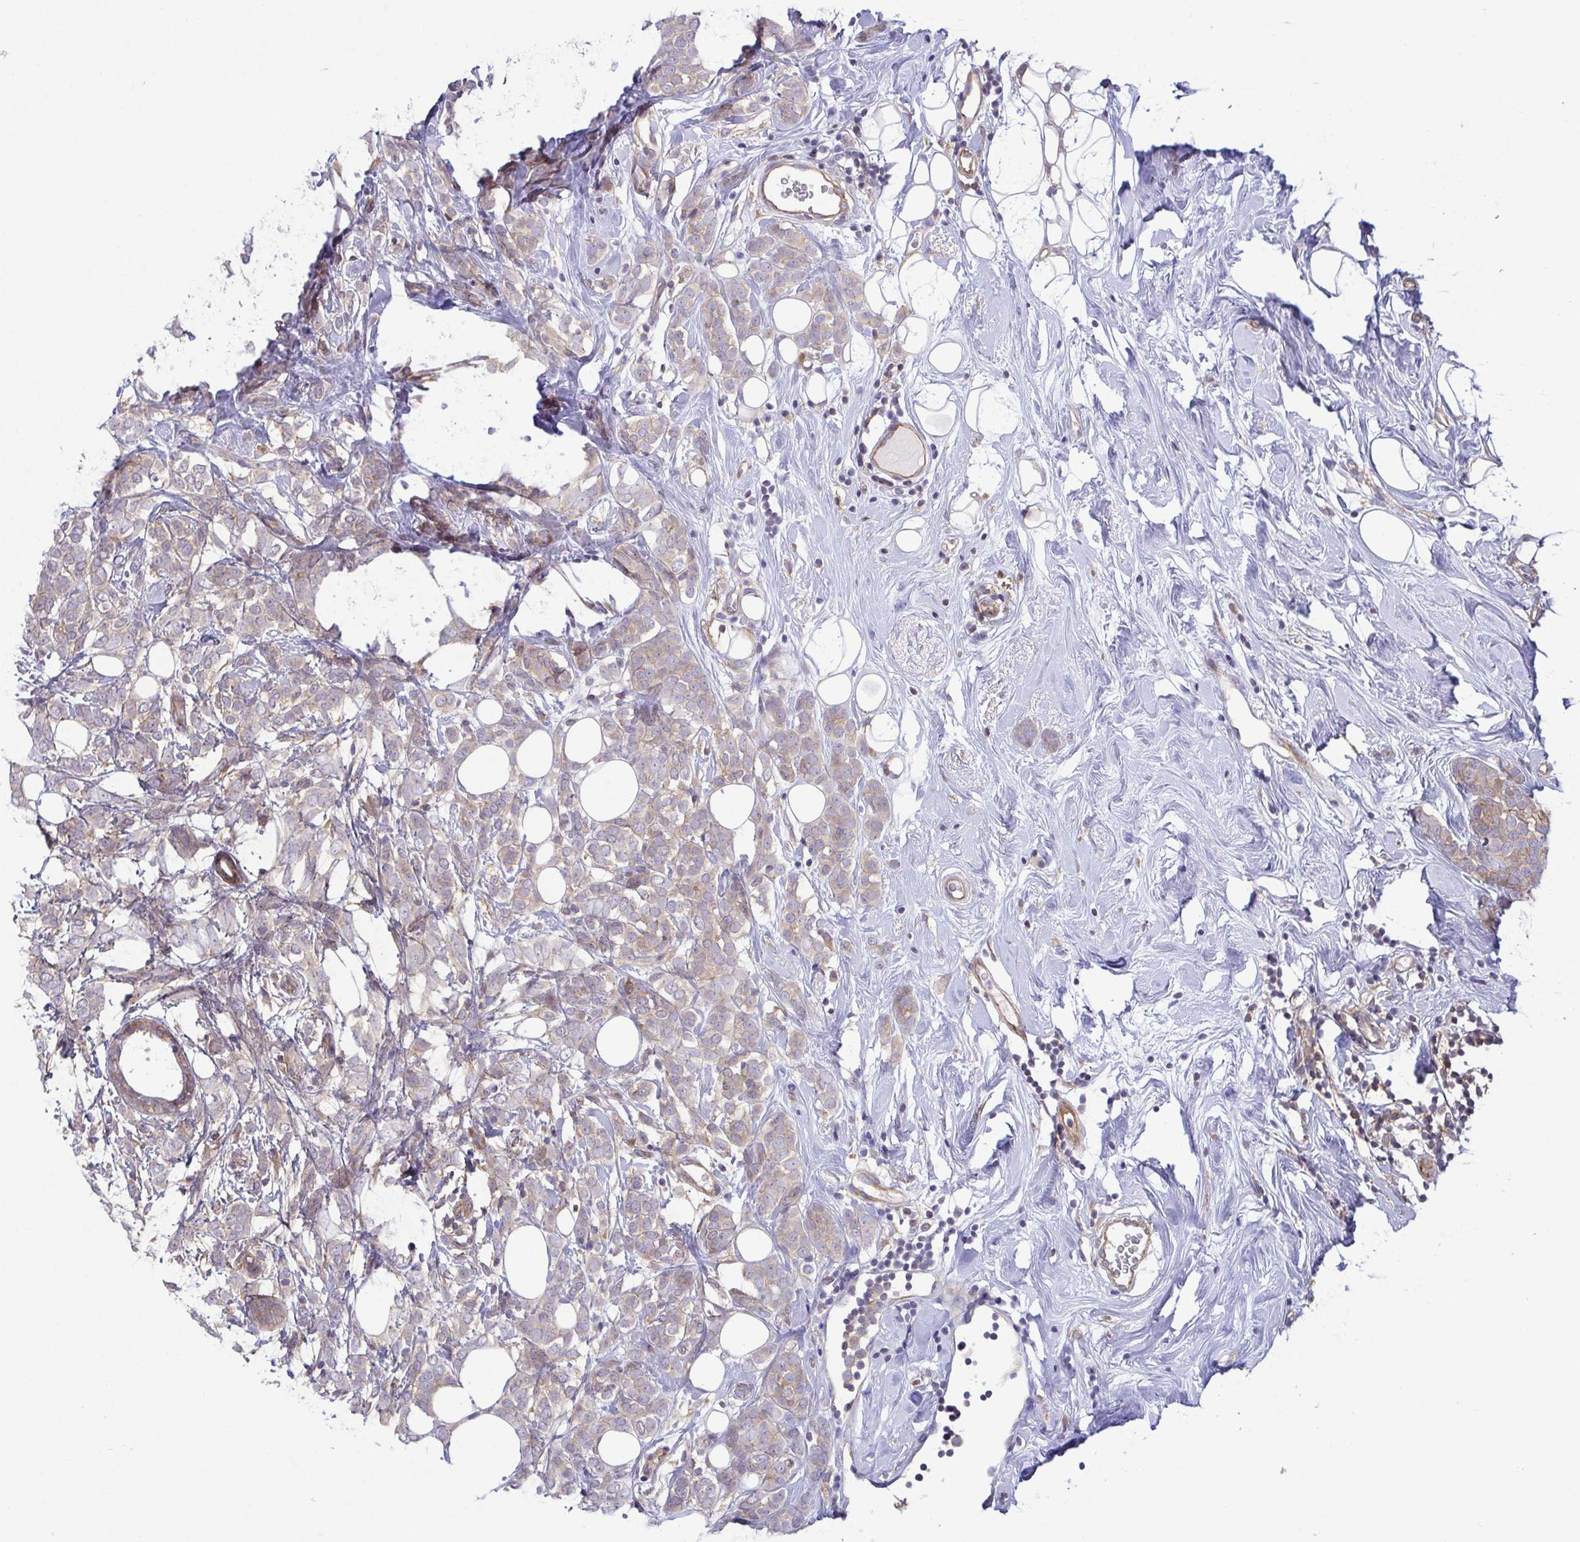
{"staining": {"intensity": "weak", "quantity": "25%-75%", "location": "cytoplasmic/membranous"}, "tissue": "breast cancer", "cell_type": "Tumor cells", "image_type": "cancer", "snomed": [{"axis": "morphology", "description": "Lobular carcinoma"}, {"axis": "topography", "description": "Breast"}], "caption": "DAB (3,3'-diaminobenzidine) immunohistochemical staining of human breast cancer (lobular carcinoma) displays weak cytoplasmic/membranous protein positivity in about 25%-75% of tumor cells.", "gene": "LMF2", "patient": {"sex": "female", "age": 49}}